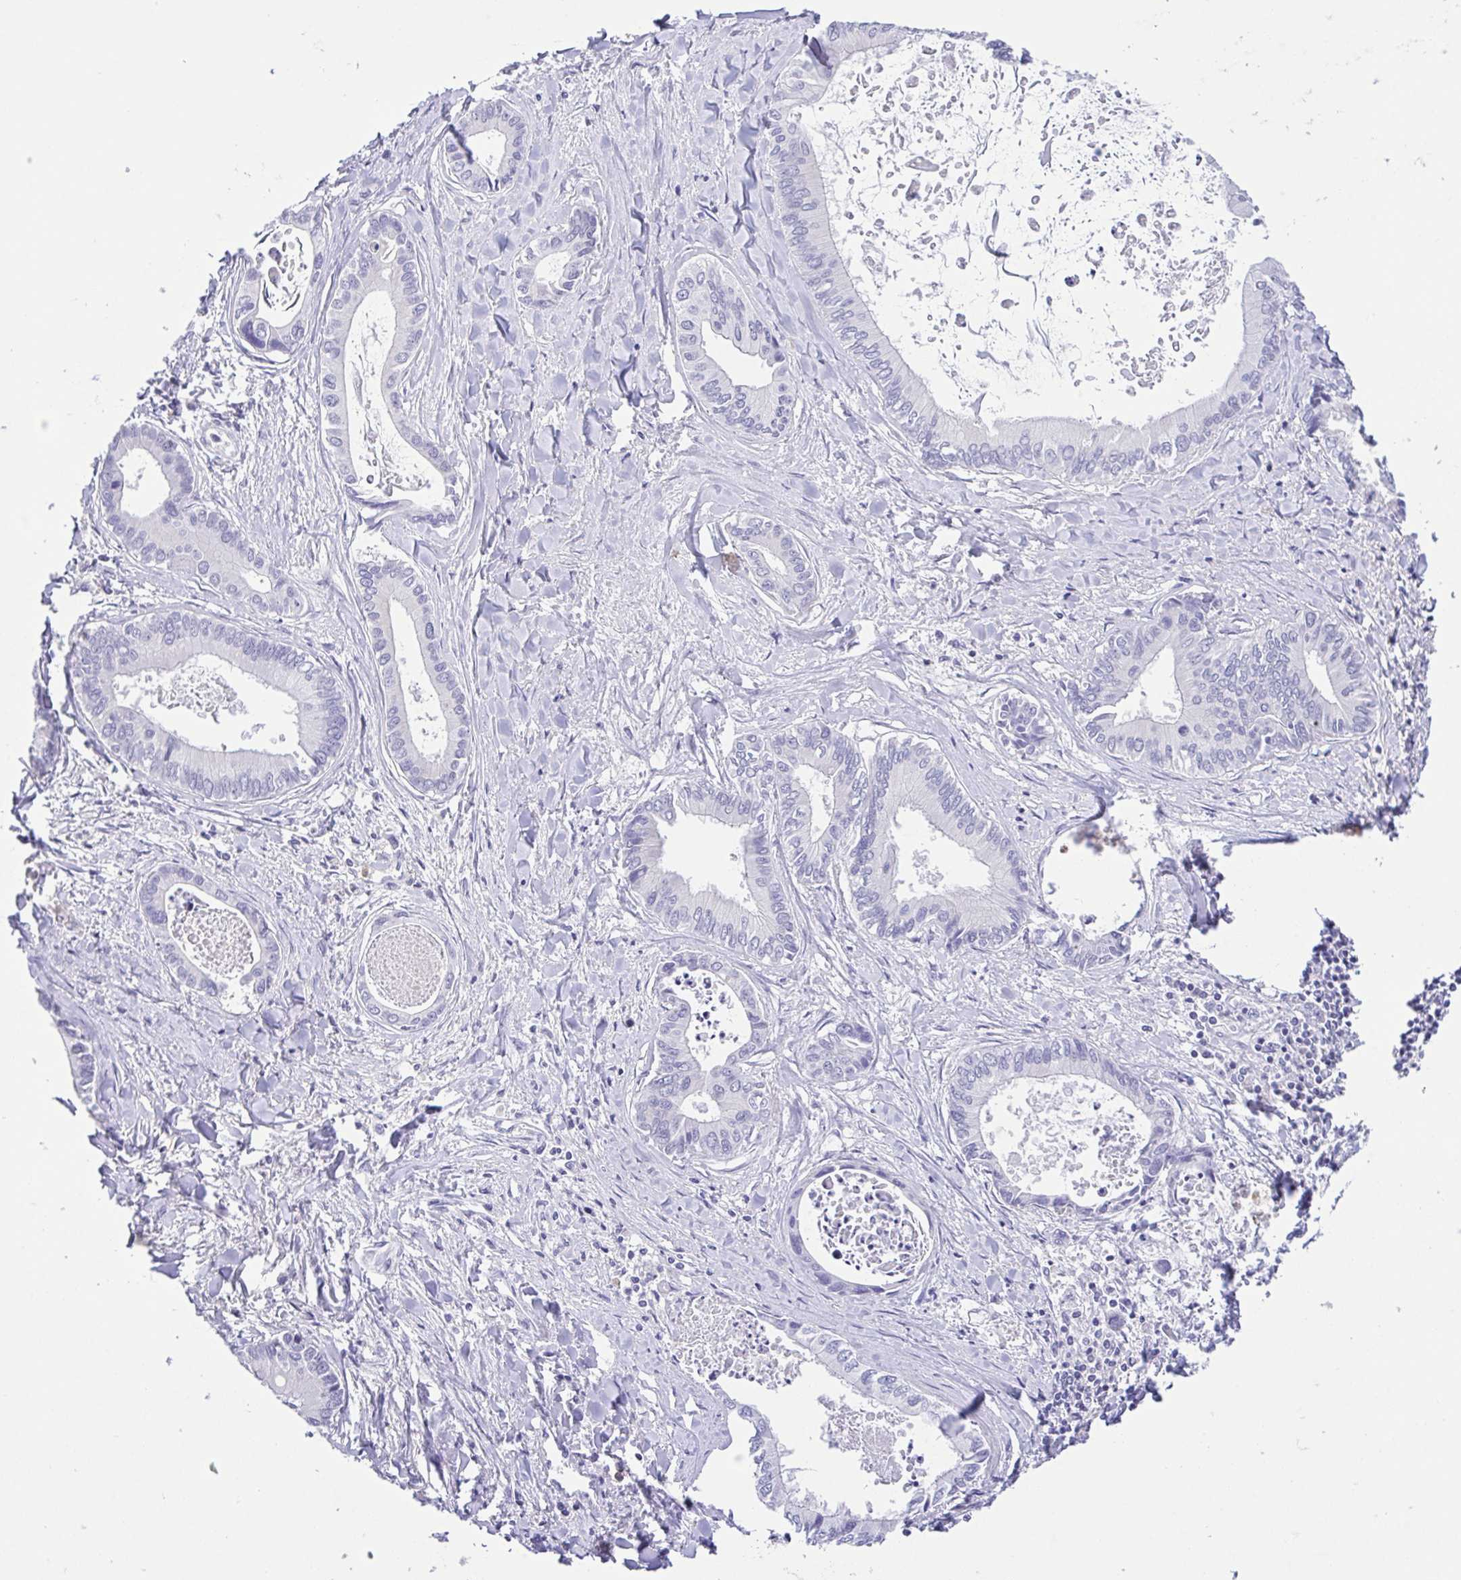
{"staining": {"intensity": "negative", "quantity": "none", "location": "none"}, "tissue": "liver cancer", "cell_type": "Tumor cells", "image_type": "cancer", "snomed": [{"axis": "morphology", "description": "Cholangiocarcinoma"}, {"axis": "topography", "description": "Liver"}], "caption": "Immunohistochemistry histopathology image of liver cholangiocarcinoma stained for a protein (brown), which displays no staining in tumor cells. The staining was performed using DAB to visualize the protein expression in brown, while the nuclei were stained in blue with hematoxylin (Magnification: 20x).", "gene": "PGLYRP1", "patient": {"sex": "male", "age": 66}}